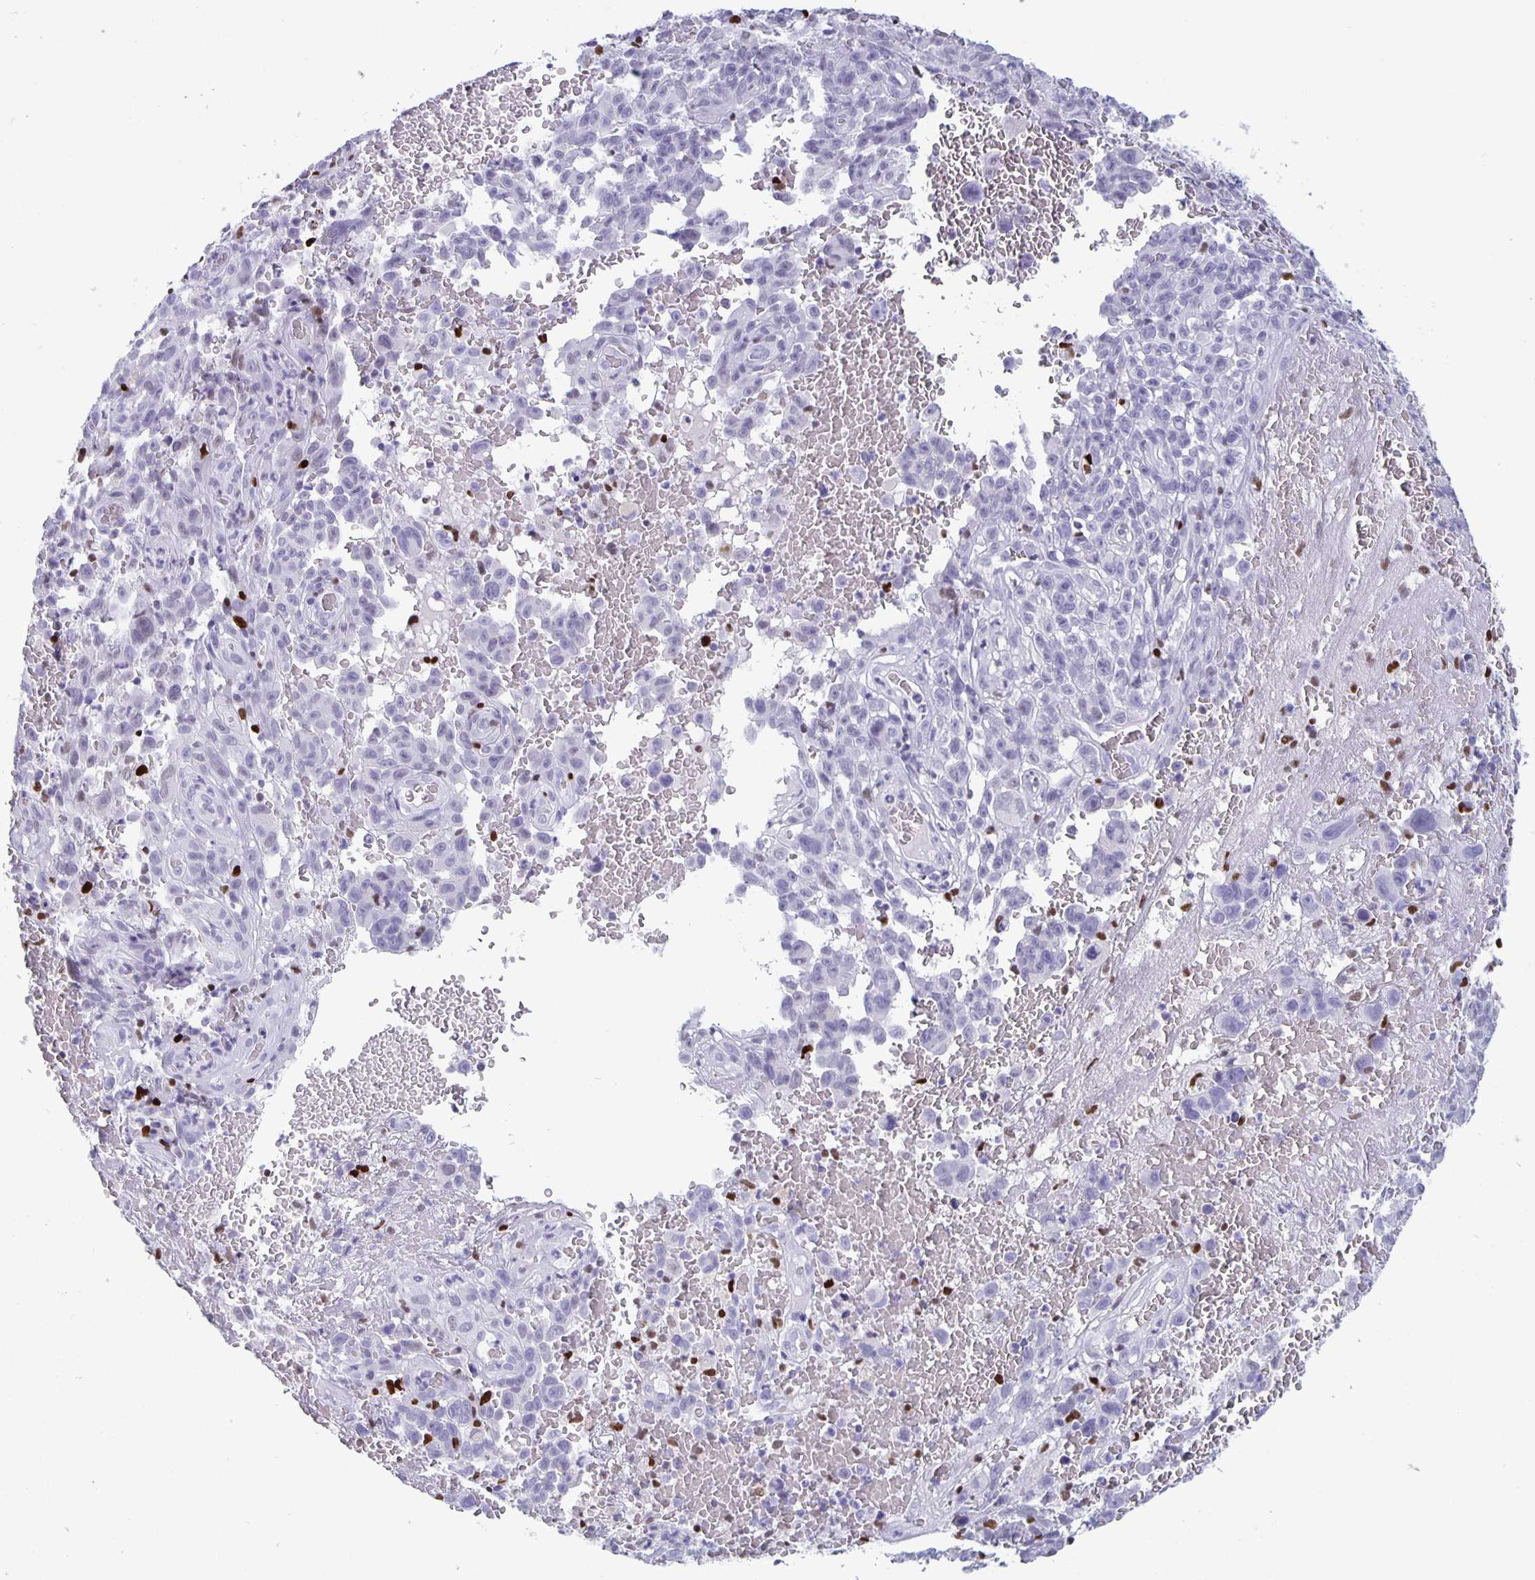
{"staining": {"intensity": "negative", "quantity": "none", "location": "none"}, "tissue": "melanoma", "cell_type": "Tumor cells", "image_type": "cancer", "snomed": [{"axis": "morphology", "description": "Malignant melanoma, NOS"}, {"axis": "topography", "description": "Skin"}], "caption": "This is an IHC histopathology image of melanoma. There is no expression in tumor cells.", "gene": "SATB2", "patient": {"sex": "female", "age": 82}}